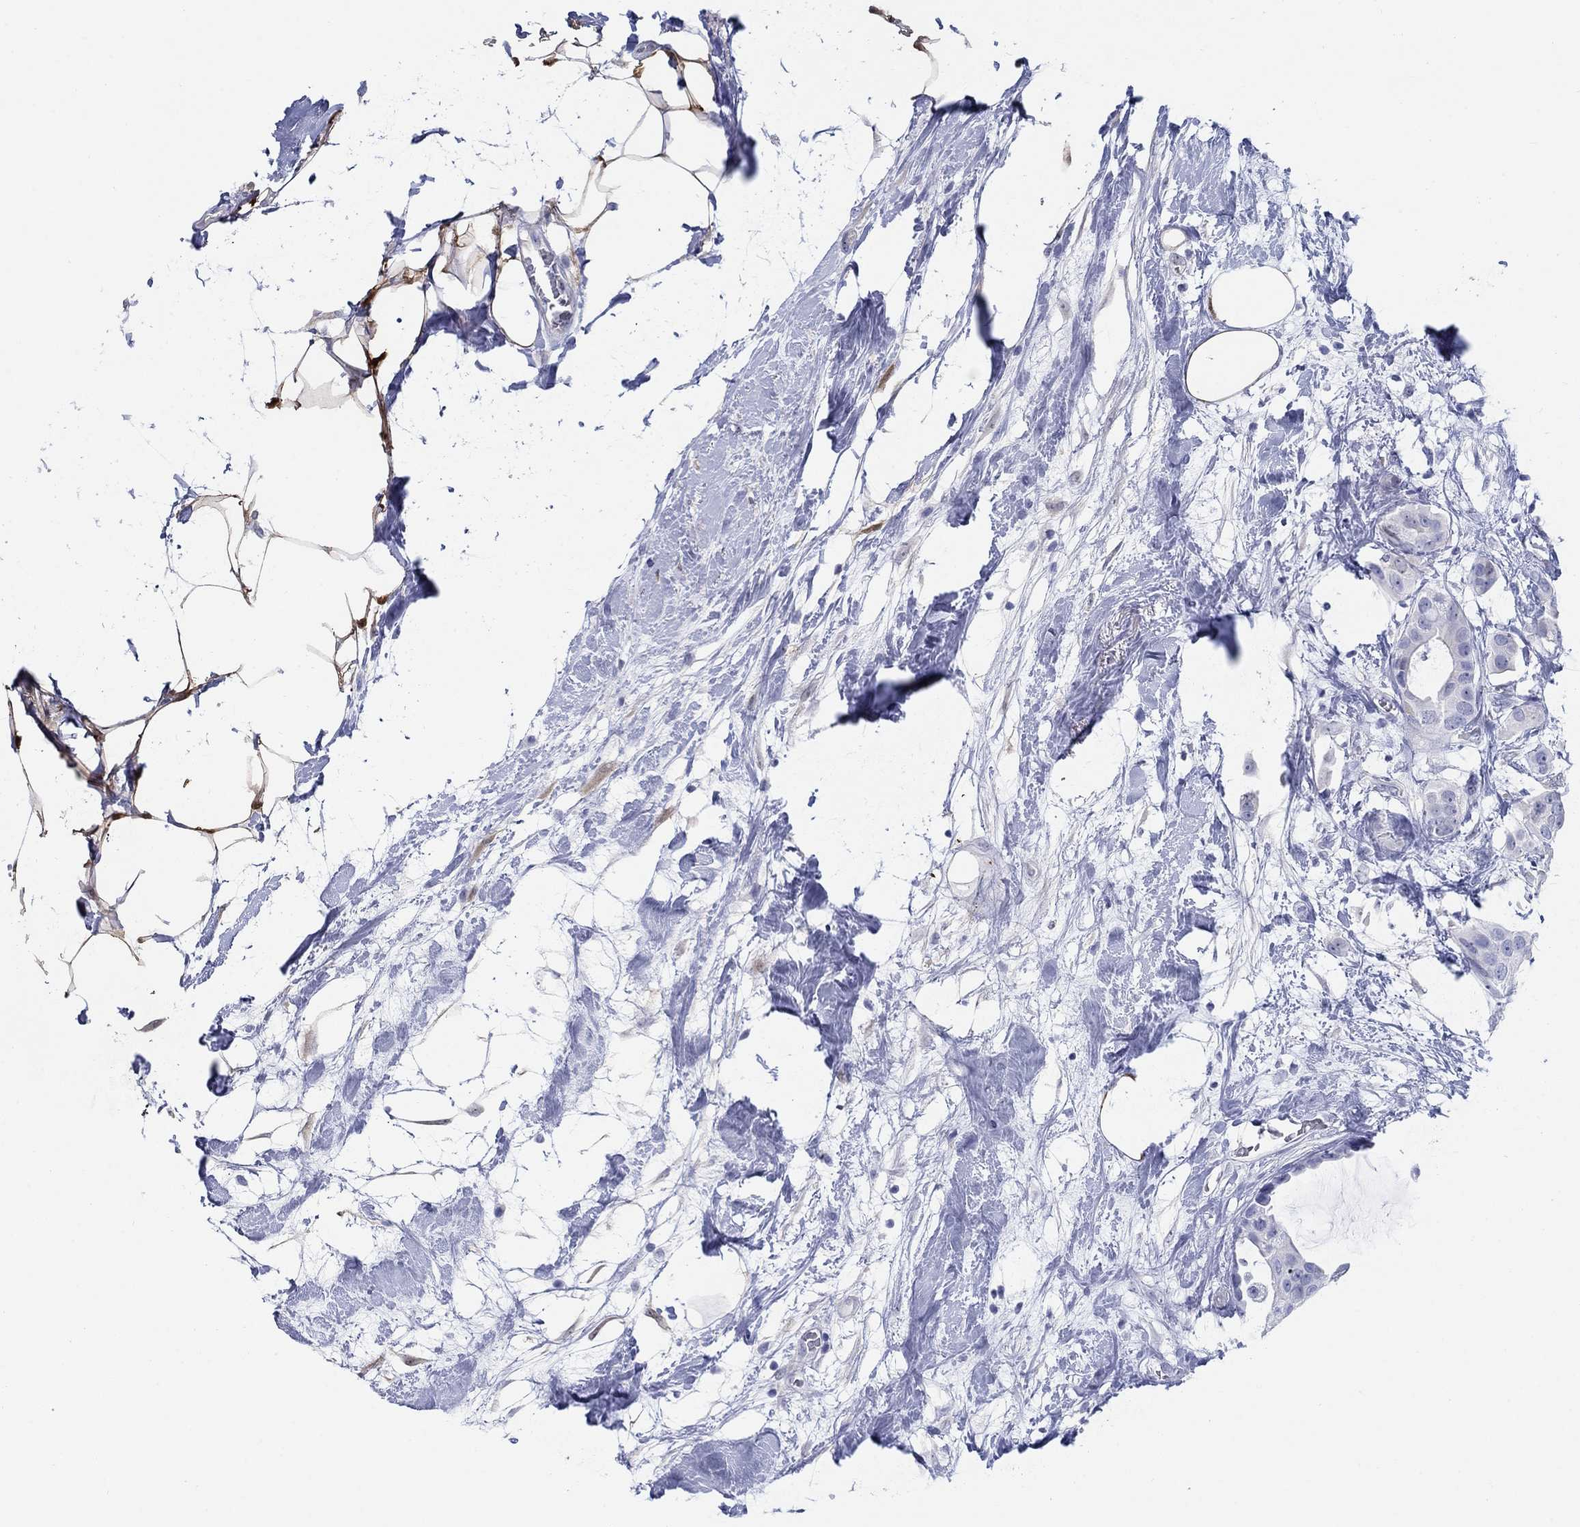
{"staining": {"intensity": "negative", "quantity": "none", "location": "none"}, "tissue": "breast cancer", "cell_type": "Tumor cells", "image_type": "cancer", "snomed": [{"axis": "morphology", "description": "Duct carcinoma"}, {"axis": "topography", "description": "Breast"}], "caption": "There is no significant positivity in tumor cells of breast intraductal carcinoma. The staining was performed using DAB (3,3'-diaminobenzidine) to visualize the protein expression in brown, while the nuclei were stained in blue with hematoxylin (Magnification: 20x).", "gene": "AKR1C2", "patient": {"sex": "female", "age": 45}}